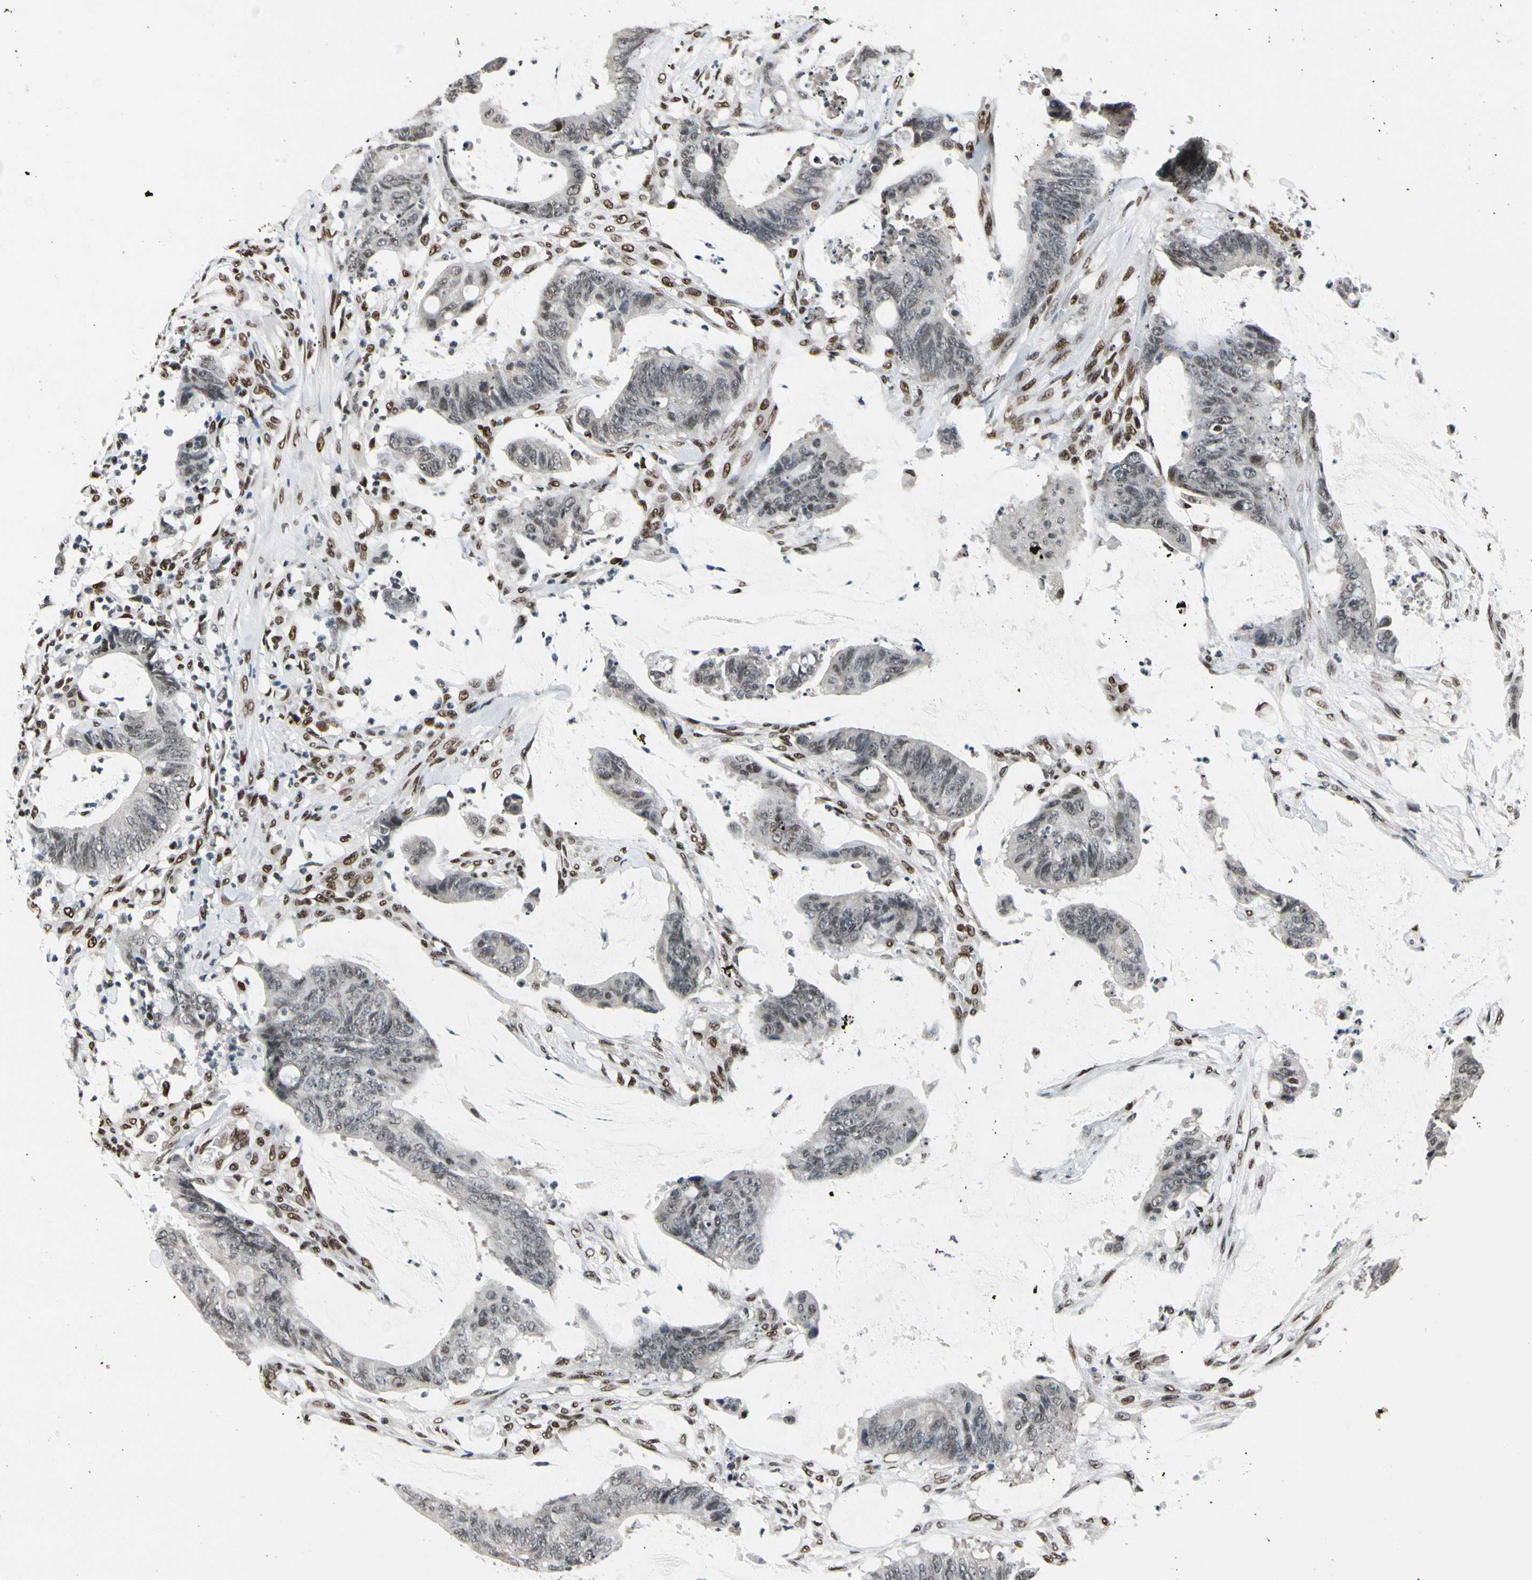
{"staining": {"intensity": "weak", "quantity": ">75%", "location": "nuclear"}, "tissue": "colorectal cancer", "cell_type": "Tumor cells", "image_type": "cancer", "snomed": [{"axis": "morphology", "description": "Adenocarcinoma, NOS"}, {"axis": "topography", "description": "Rectum"}], "caption": "Protein staining shows weak nuclear expression in approximately >75% of tumor cells in colorectal cancer. The staining is performed using DAB (3,3'-diaminobenzidine) brown chromogen to label protein expression. The nuclei are counter-stained blue using hematoxylin.", "gene": "RECQL", "patient": {"sex": "female", "age": 66}}